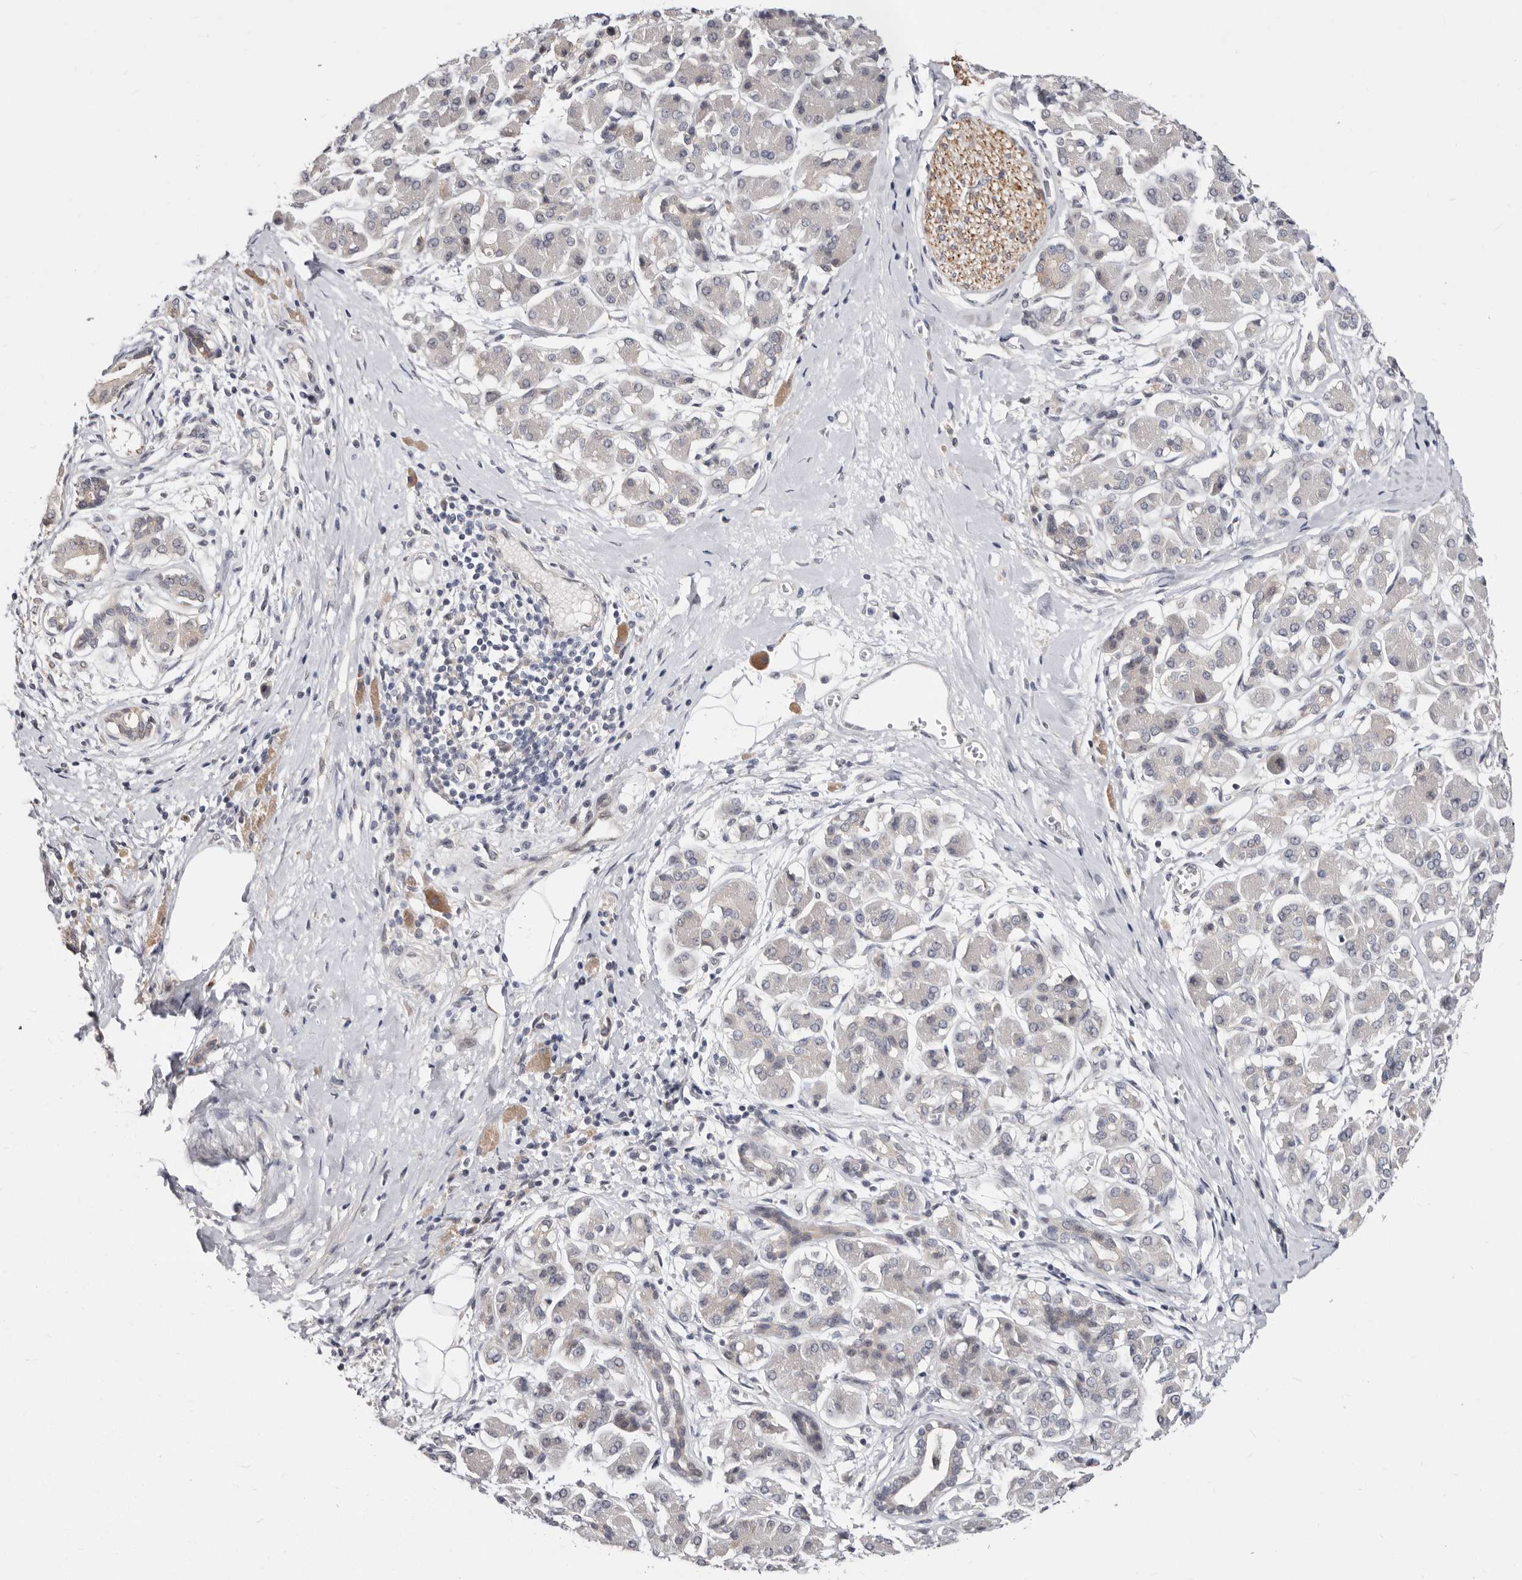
{"staining": {"intensity": "negative", "quantity": "none", "location": "none"}, "tissue": "pancreatic cancer", "cell_type": "Tumor cells", "image_type": "cancer", "snomed": [{"axis": "morphology", "description": "Adenocarcinoma, NOS"}, {"axis": "topography", "description": "Pancreas"}], "caption": "This is an IHC histopathology image of human pancreatic cancer (adenocarcinoma). There is no staining in tumor cells.", "gene": "KLHL4", "patient": {"sex": "male", "age": 55}}